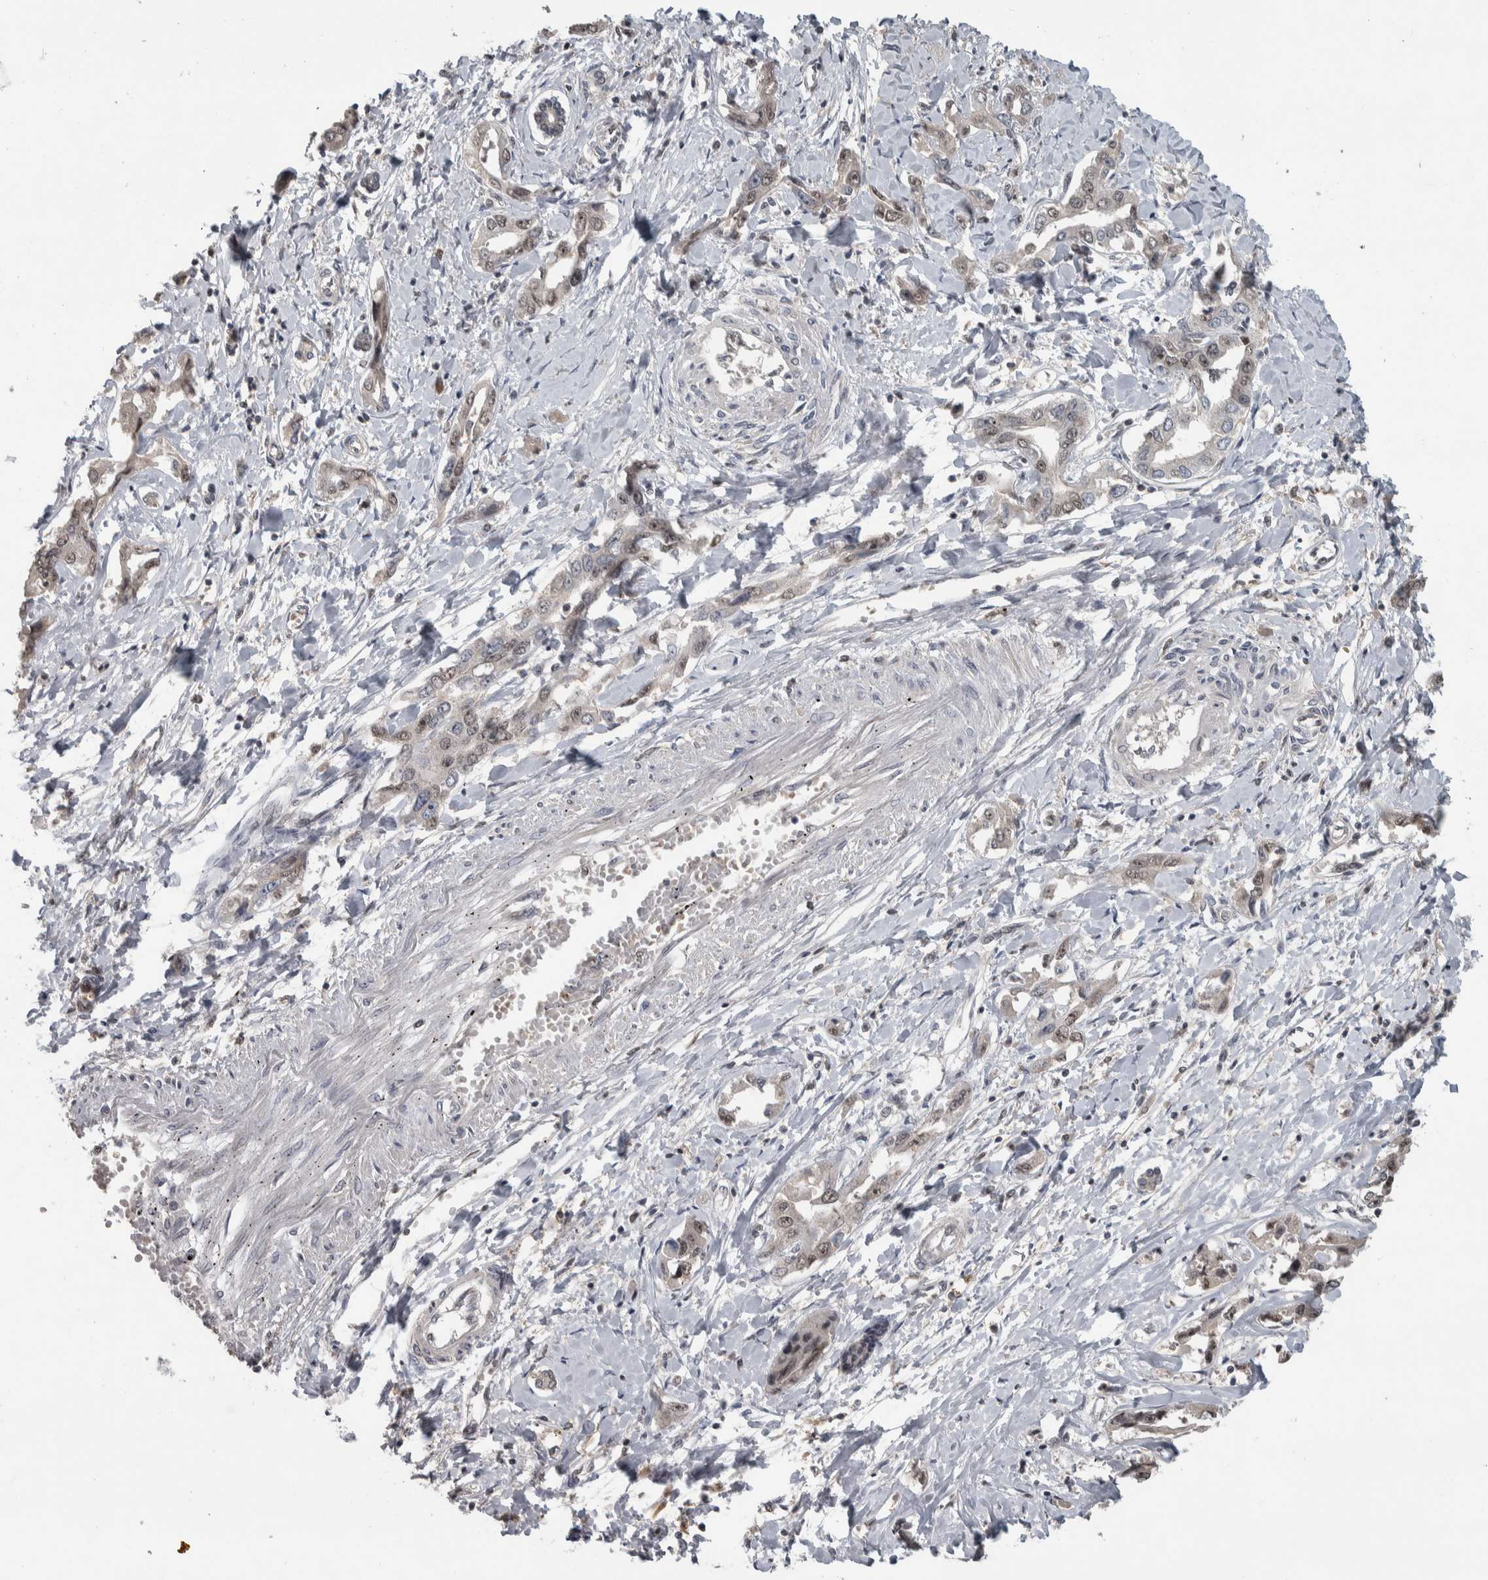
{"staining": {"intensity": "weak", "quantity": ">75%", "location": "nuclear"}, "tissue": "liver cancer", "cell_type": "Tumor cells", "image_type": "cancer", "snomed": [{"axis": "morphology", "description": "Cholangiocarcinoma"}, {"axis": "topography", "description": "Liver"}], "caption": "Immunohistochemical staining of human liver cancer exhibits low levels of weak nuclear protein staining in about >75% of tumor cells.", "gene": "DDX42", "patient": {"sex": "male", "age": 59}}